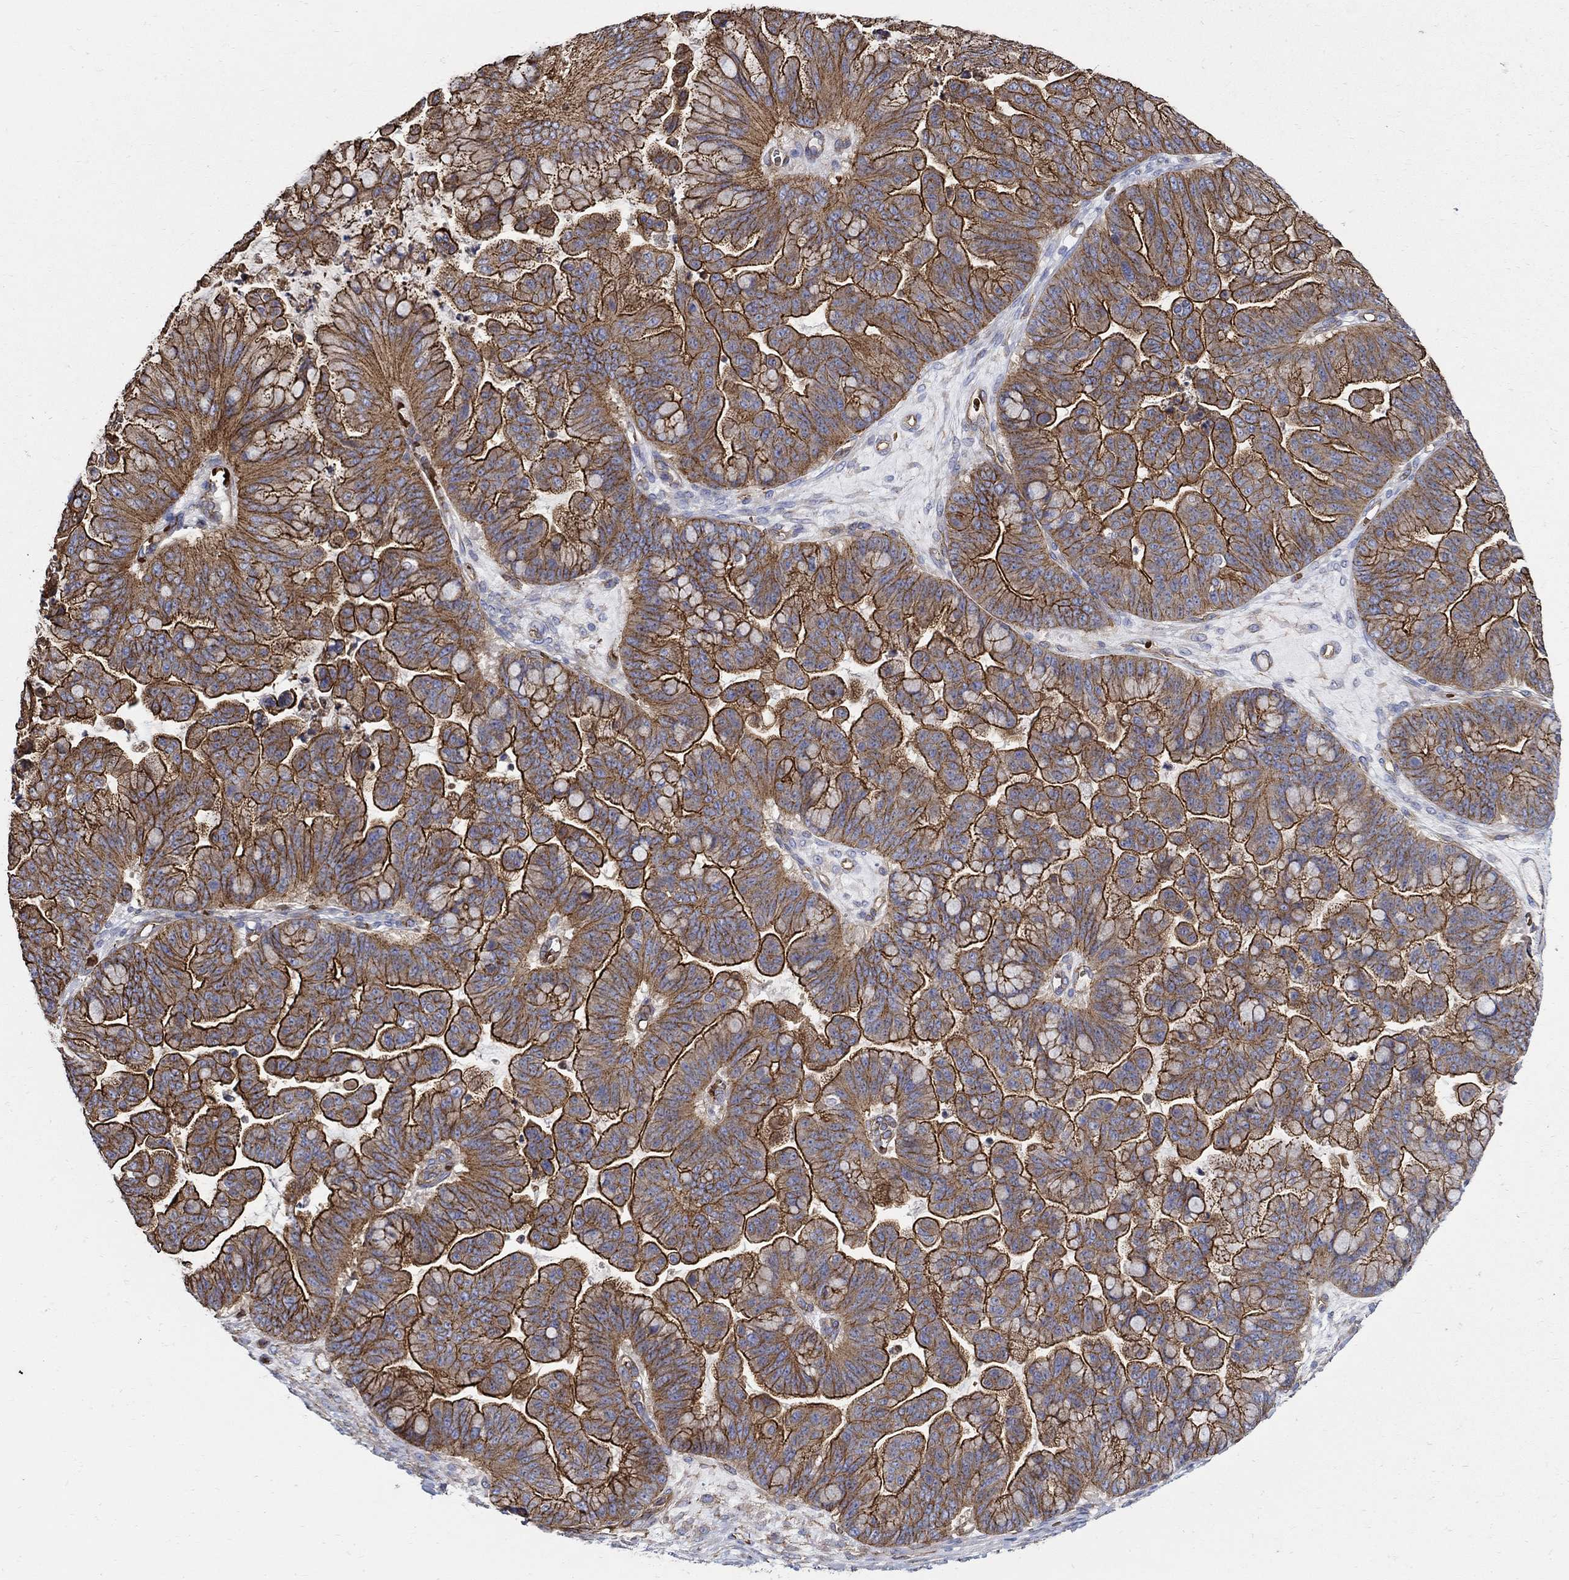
{"staining": {"intensity": "strong", "quantity": ">75%", "location": "cytoplasmic/membranous"}, "tissue": "ovarian cancer", "cell_type": "Tumor cells", "image_type": "cancer", "snomed": [{"axis": "morphology", "description": "Cystadenocarcinoma, mucinous, NOS"}, {"axis": "topography", "description": "Ovary"}], "caption": "Immunohistochemistry (IHC) of human ovarian mucinous cystadenocarcinoma exhibits high levels of strong cytoplasmic/membranous expression in about >75% of tumor cells.", "gene": "APBB3", "patient": {"sex": "female", "age": 67}}